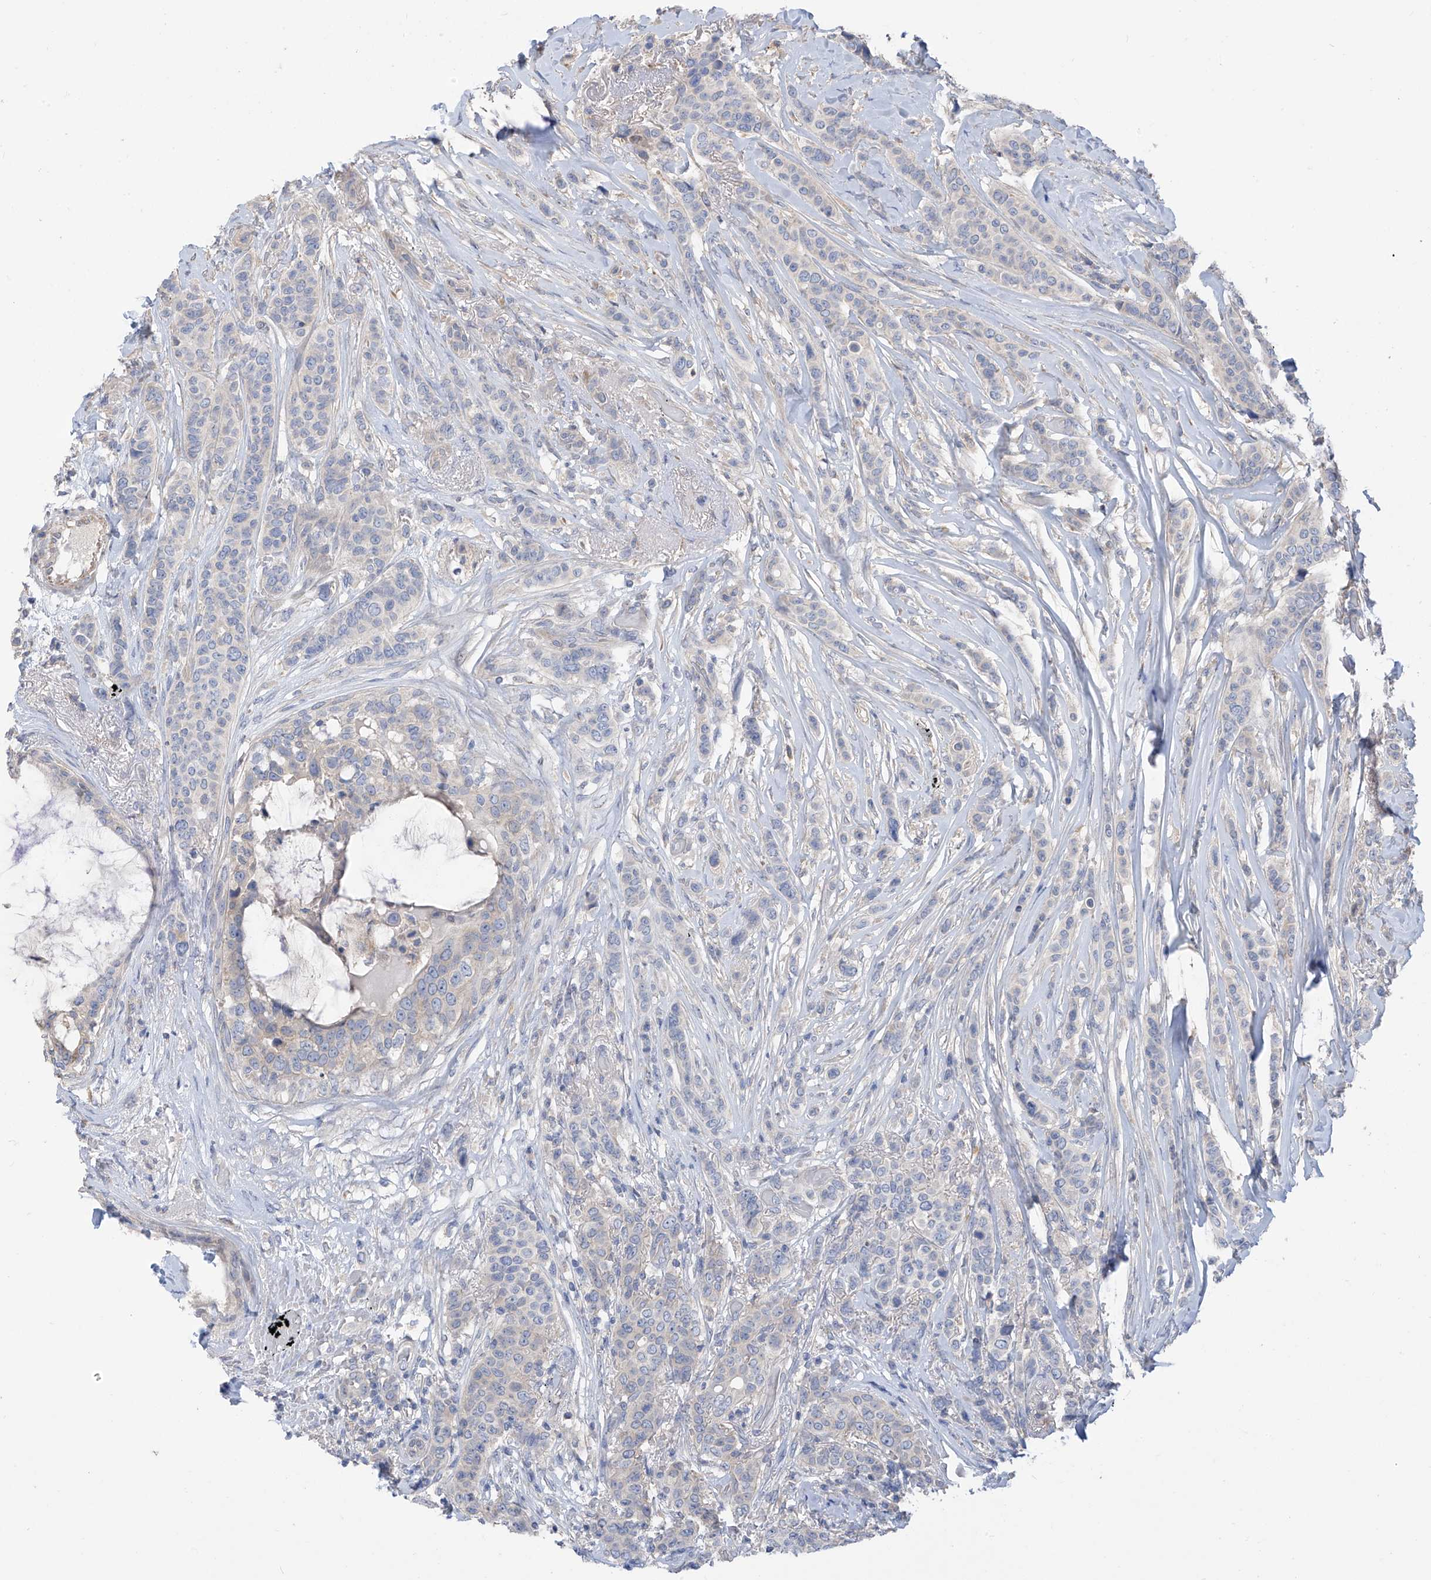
{"staining": {"intensity": "weak", "quantity": "<25%", "location": "cytoplasmic/membranous"}, "tissue": "breast cancer", "cell_type": "Tumor cells", "image_type": "cancer", "snomed": [{"axis": "morphology", "description": "Lobular carcinoma"}, {"axis": "topography", "description": "Breast"}], "caption": "The histopathology image shows no significant expression in tumor cells of breast cancer. (DAB IHC visualized using brightfield microscopy, high magnification).", "gene": "PHACTR4", "patient": {"sex": "female", "age": 51}}